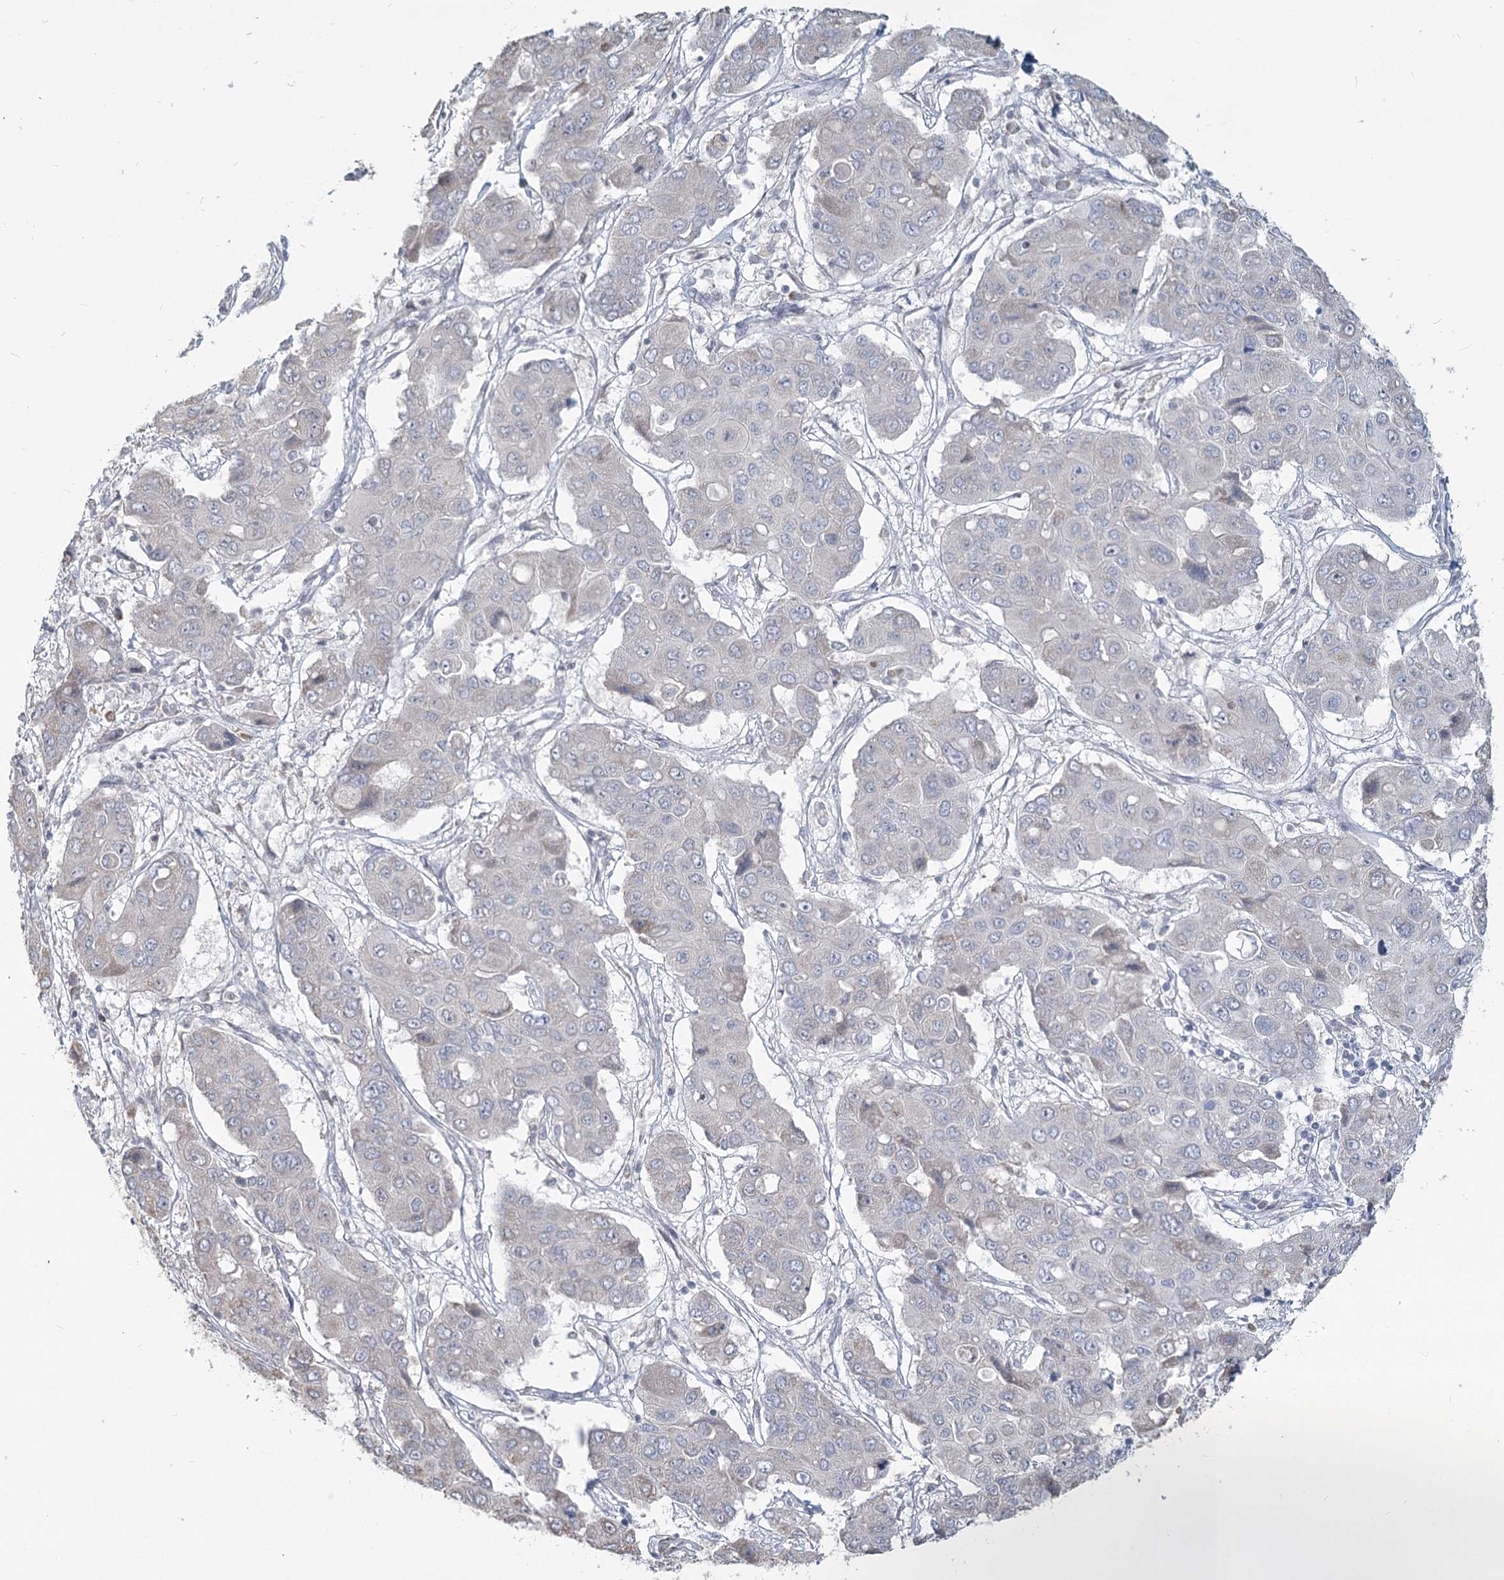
{"staining": {"intensity": "negative", "quantity": "none", "location": "none"}, "tissue": "liver cancer", "cell_type": "Tumor cells", "image_type": "cancer", "snomed": [{"axis": "morphology", "description": "Cholangiocarcinoma"}, {"axis": "topography", "description": "Liver"}], "caption": "Liver cancer stained for a protein using immunohistochemistry displays no positivity tumor cells.", "gene": "SLC9A3", "patient": {"sex": "male", "age": 67}}